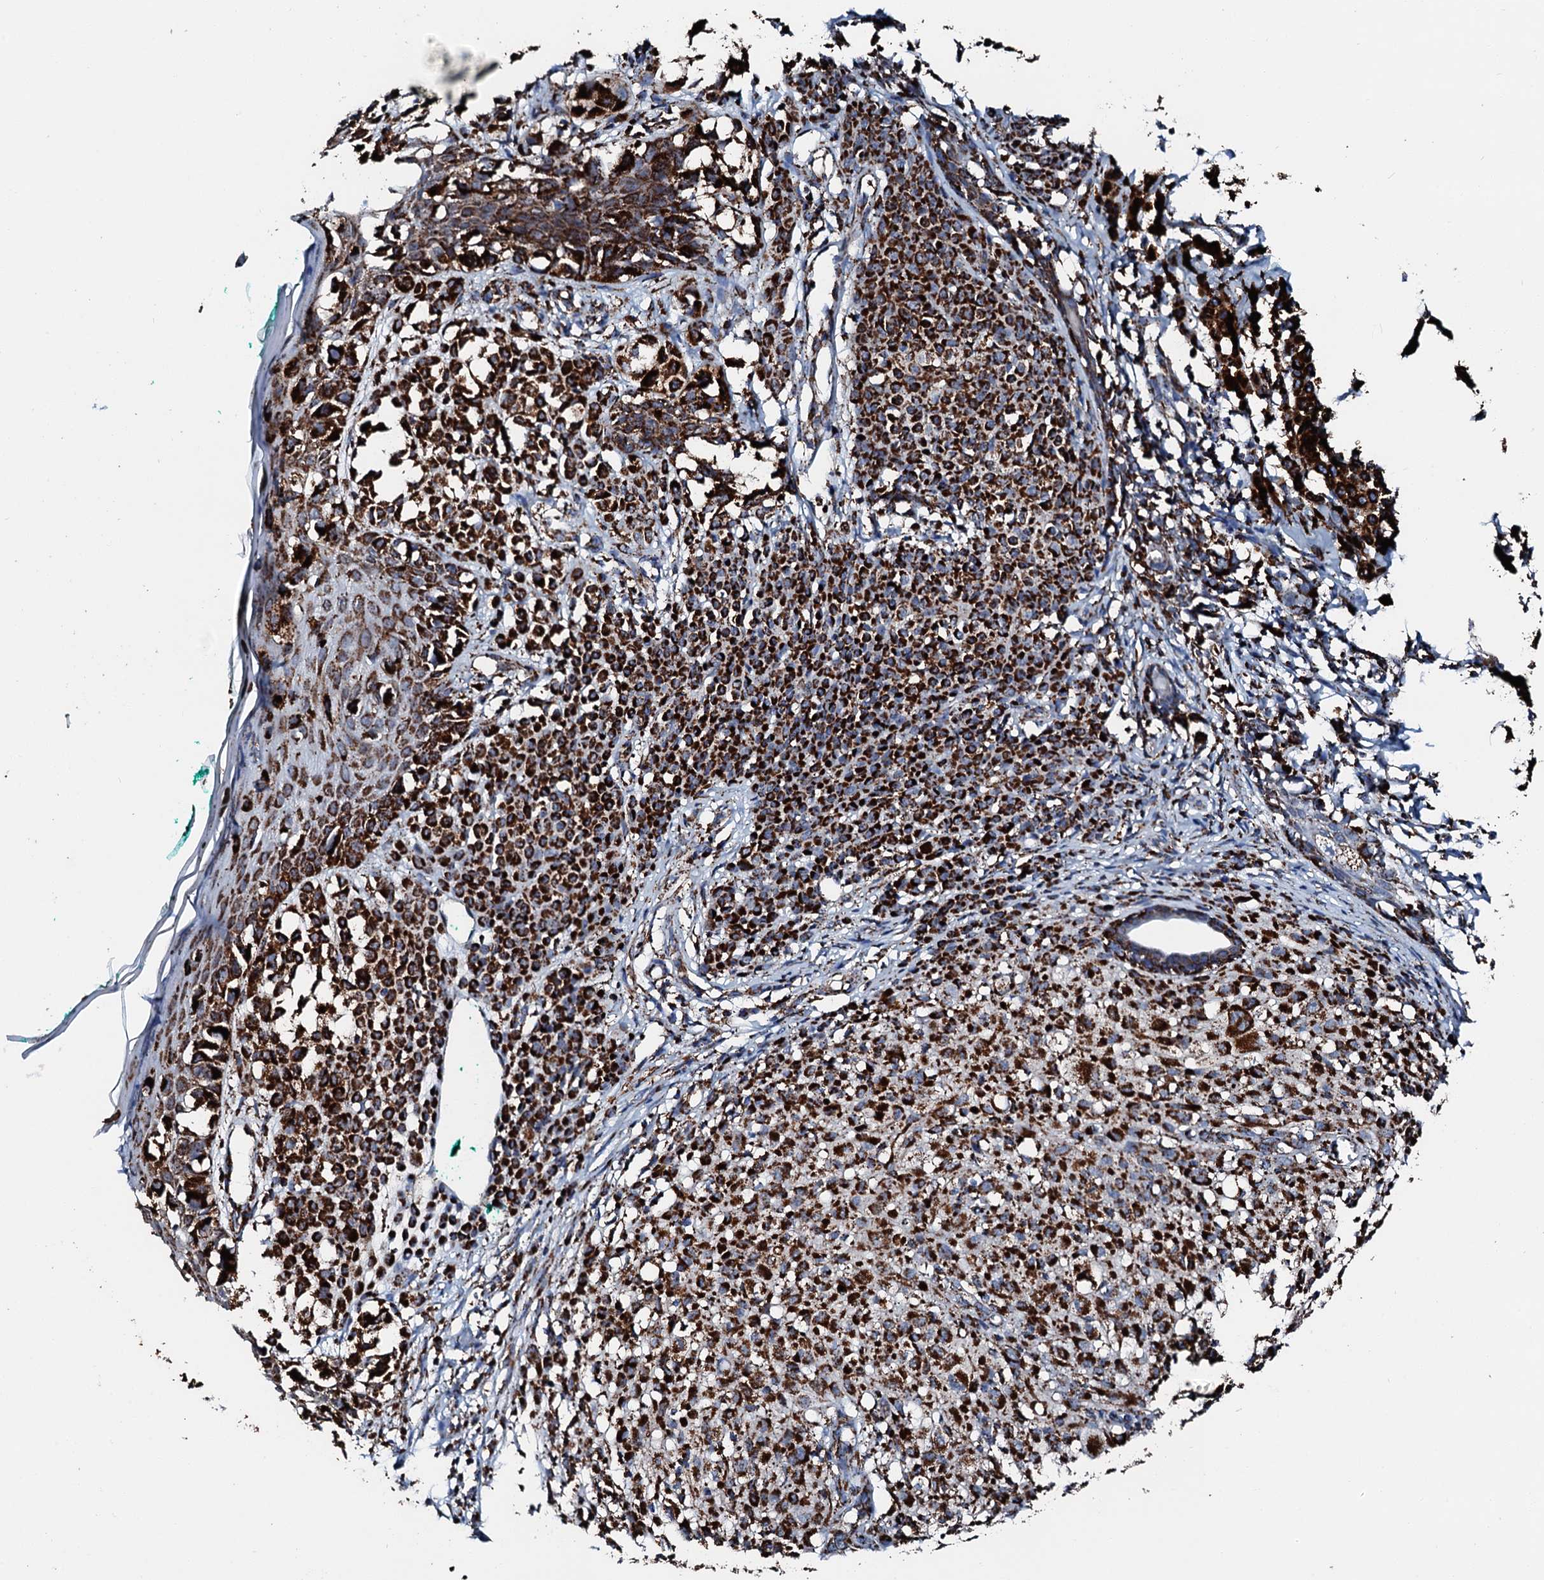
{"staining": {"intensity": "strong", "quantity": ">75%", "location": "cytoplasmic/membranous"}, "tissue": "melanoma", "cell_type": "Tumor cells", "image_type": "cancer", "snomed": [{"axis": "morphology", "description": "Malignant melanoma, NOS"}, {"axis": "topography", "description": "Skin of leg"}], "caption": "Protein analysis of malignant melanoma tissue demonstrates strong cytoplasmic/membranous expression in about >75% of tumor cells.", "gene": "HADH", "patient": {"sex": "female", "age": 72}}